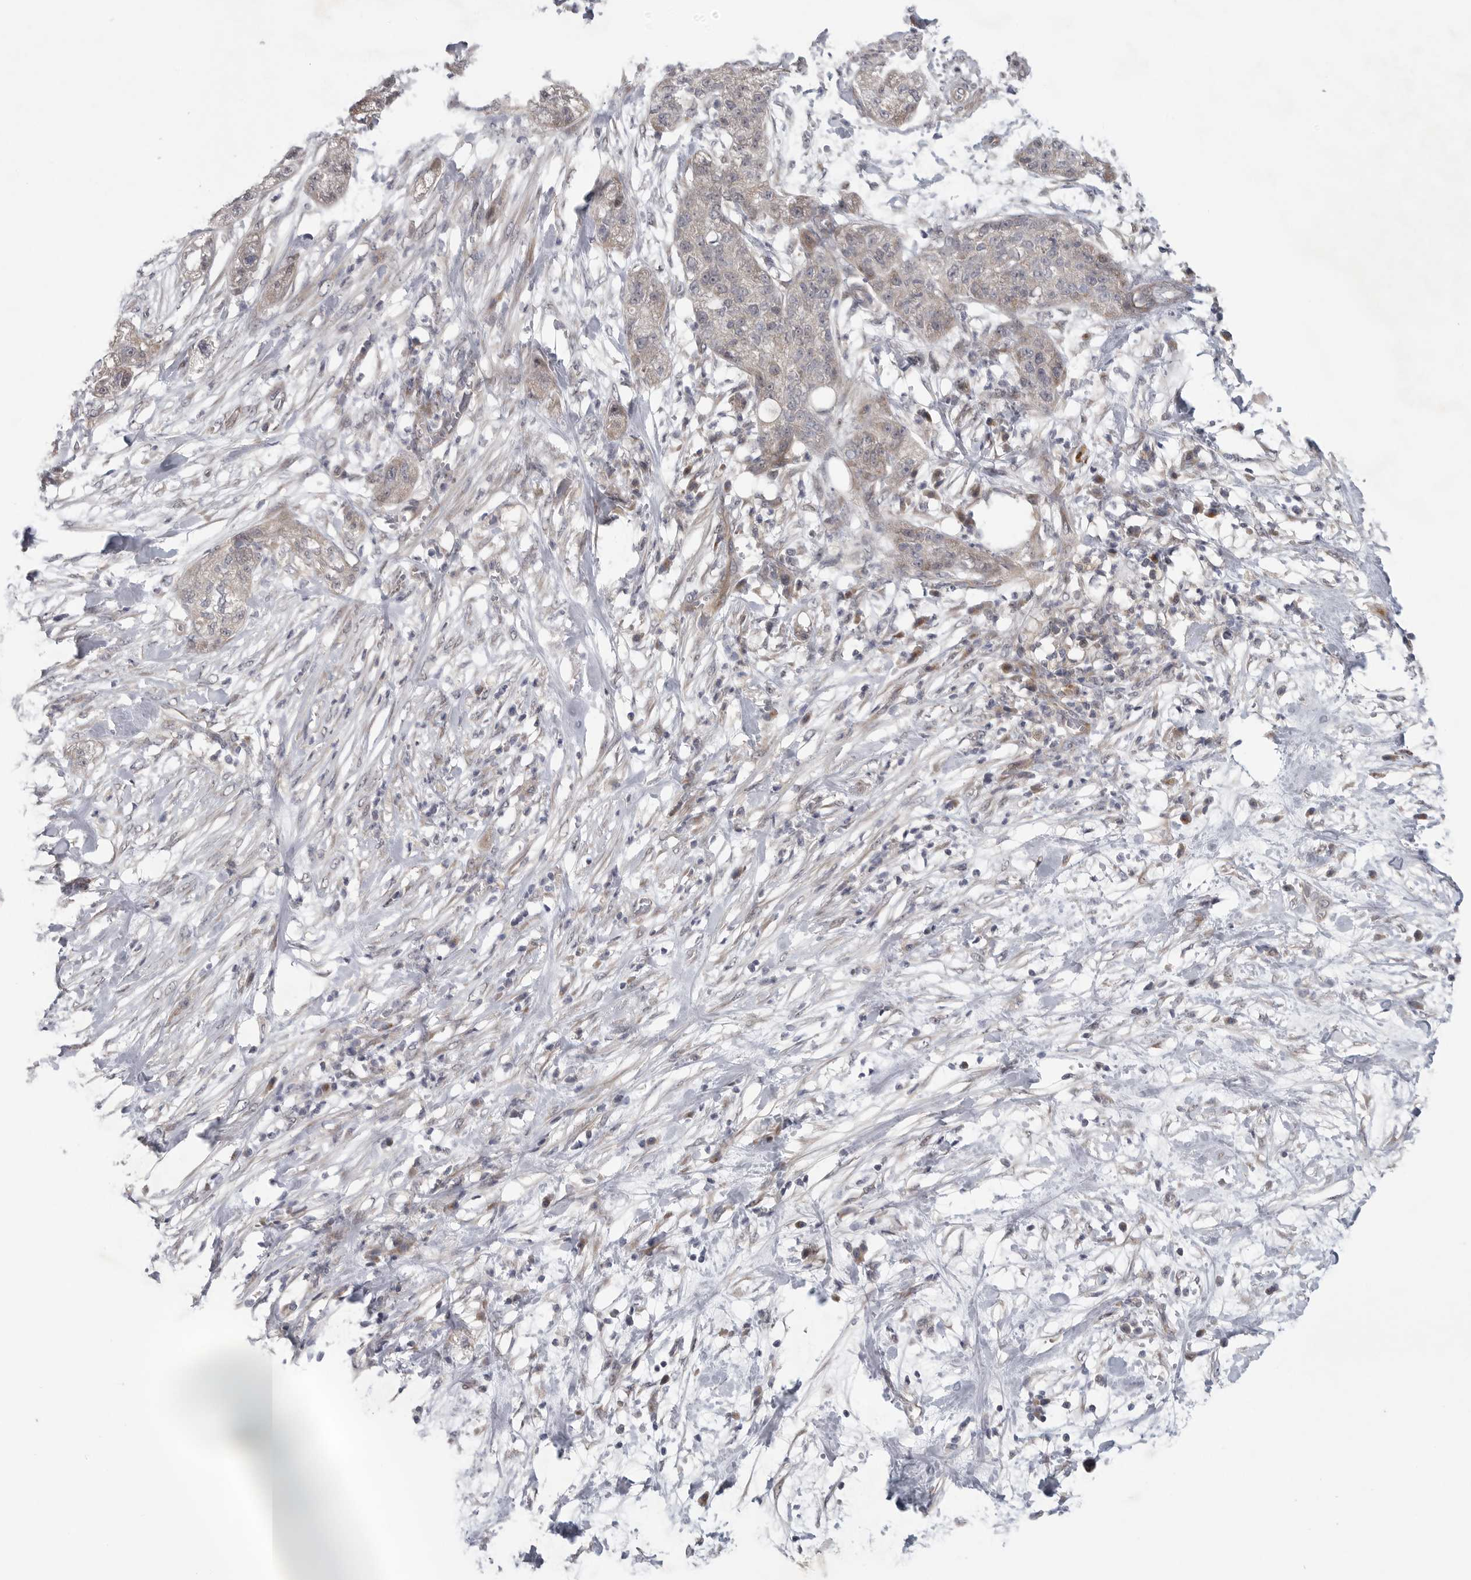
{"staining": {"intensity": "negative", "quantity": "none", "location": "none"}, "tissue": "pancreatic cancer", "cell_type": "Tumor cells", "image_type": "cancer", "snomed": [{"axis": "morphology", "description": "Adenocarcinoma, NOS"}, {"axis": "topography", "description": "Pancreas"}], "caption": "This is a micrograph of IHC staining of pancreatic cancer (adenocarcinoma), which shows no staining in tumor cells. The staining is performed using DAB (3,3'-diaminobenzidine) brown chromogen with nuclei counter-stained in using hematoxylin.", "gene": "FBXO43", "patient": {"sex": "female", "age": 78}}